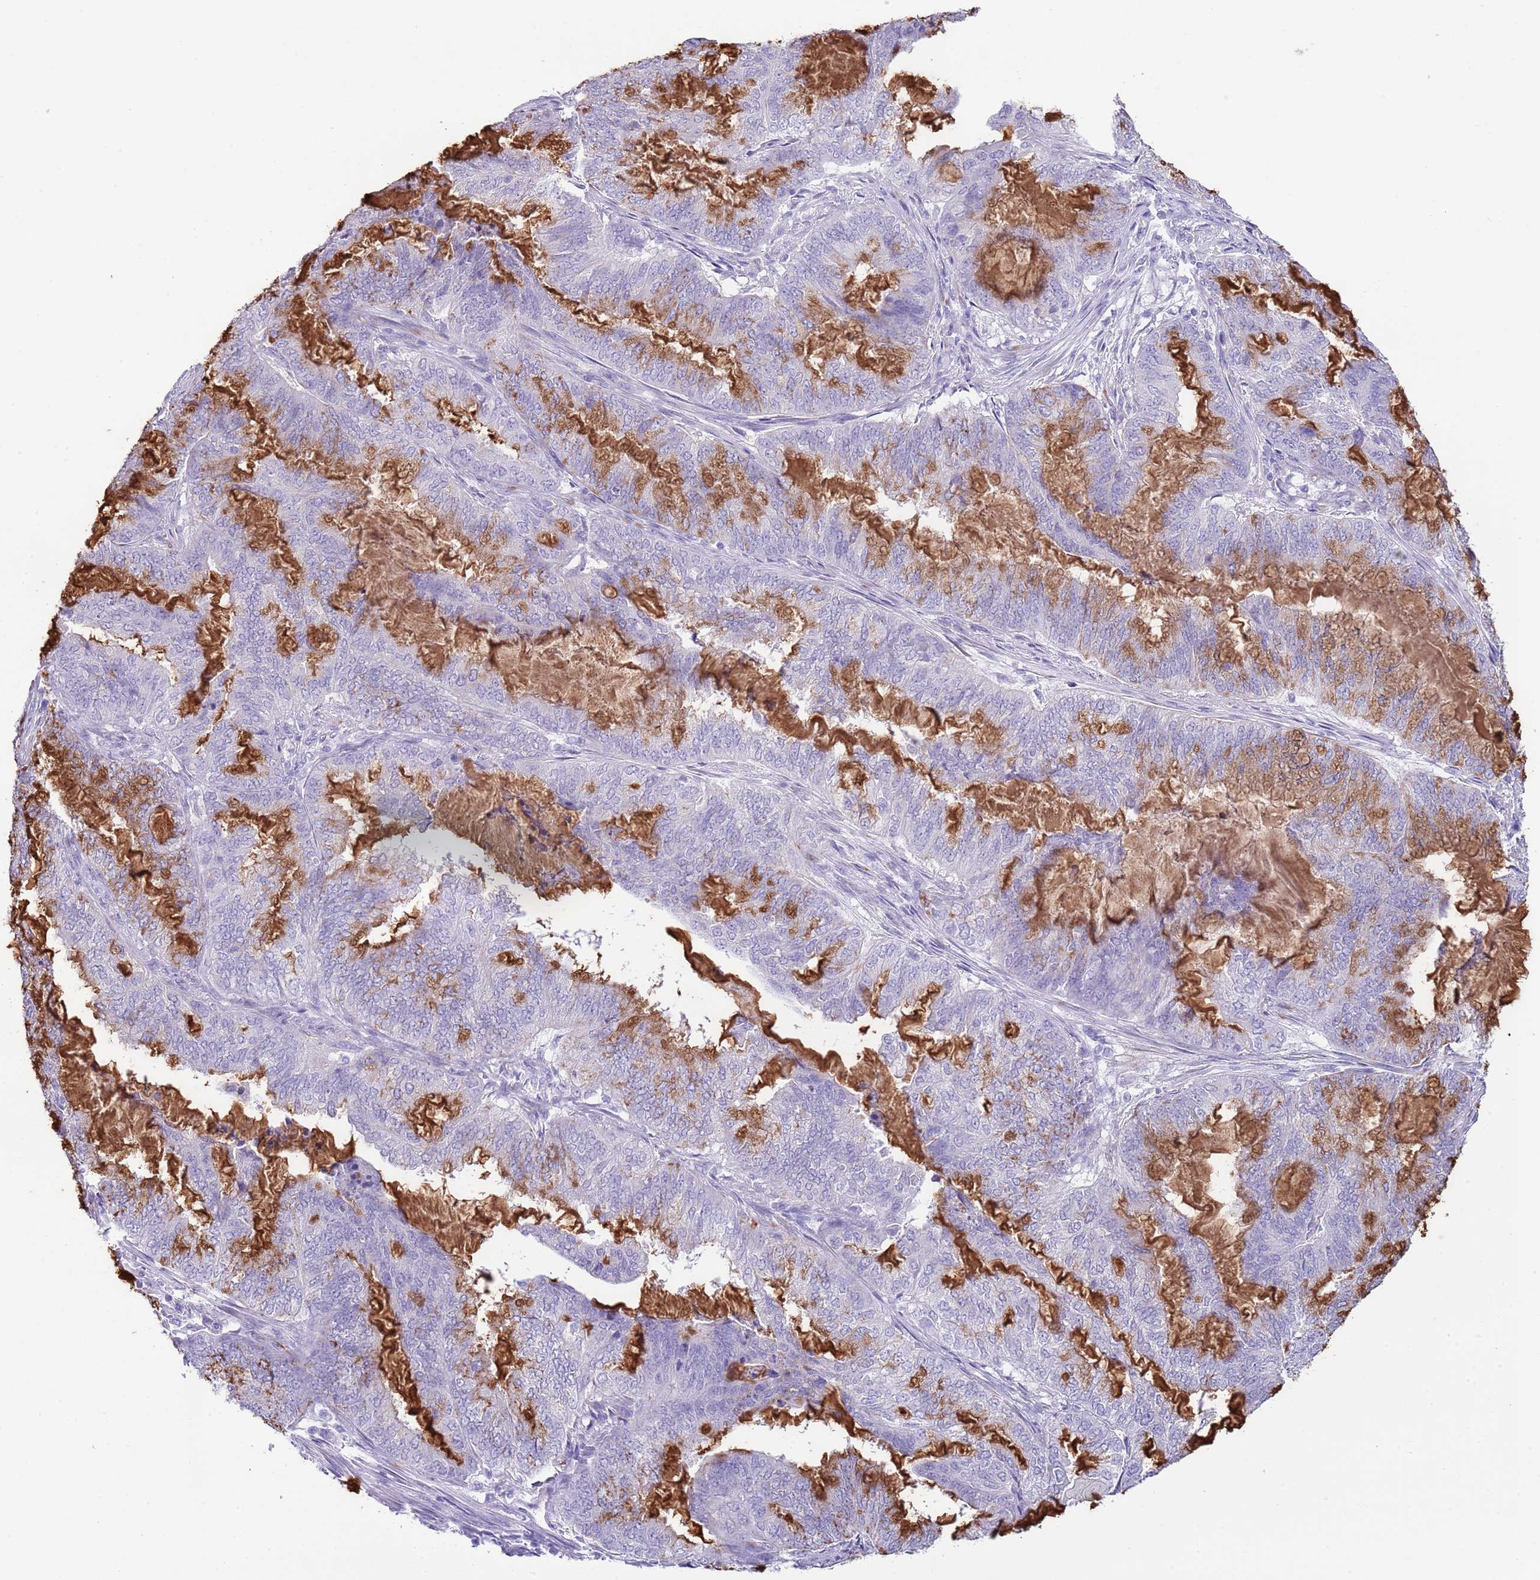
{"staining": {"intensity": "negative", "quantity": "none", "location": "none"}, "tissue": "endometrial cancer", "cell_type": "Tumor cells", "image_type": "cancer", "snomed": [{"axis": "morphology", "description": "Adenocarcinoma, NOS"}, {"axis": "topography", "description": "Endometrium"}], "caption": "Immunohistochemical staining of human endometrial adenocarcinoma reveals no significant staining in tumor cells.", "gene": "OR2Z1", "patient": {"sex": "female", "age": 51}}